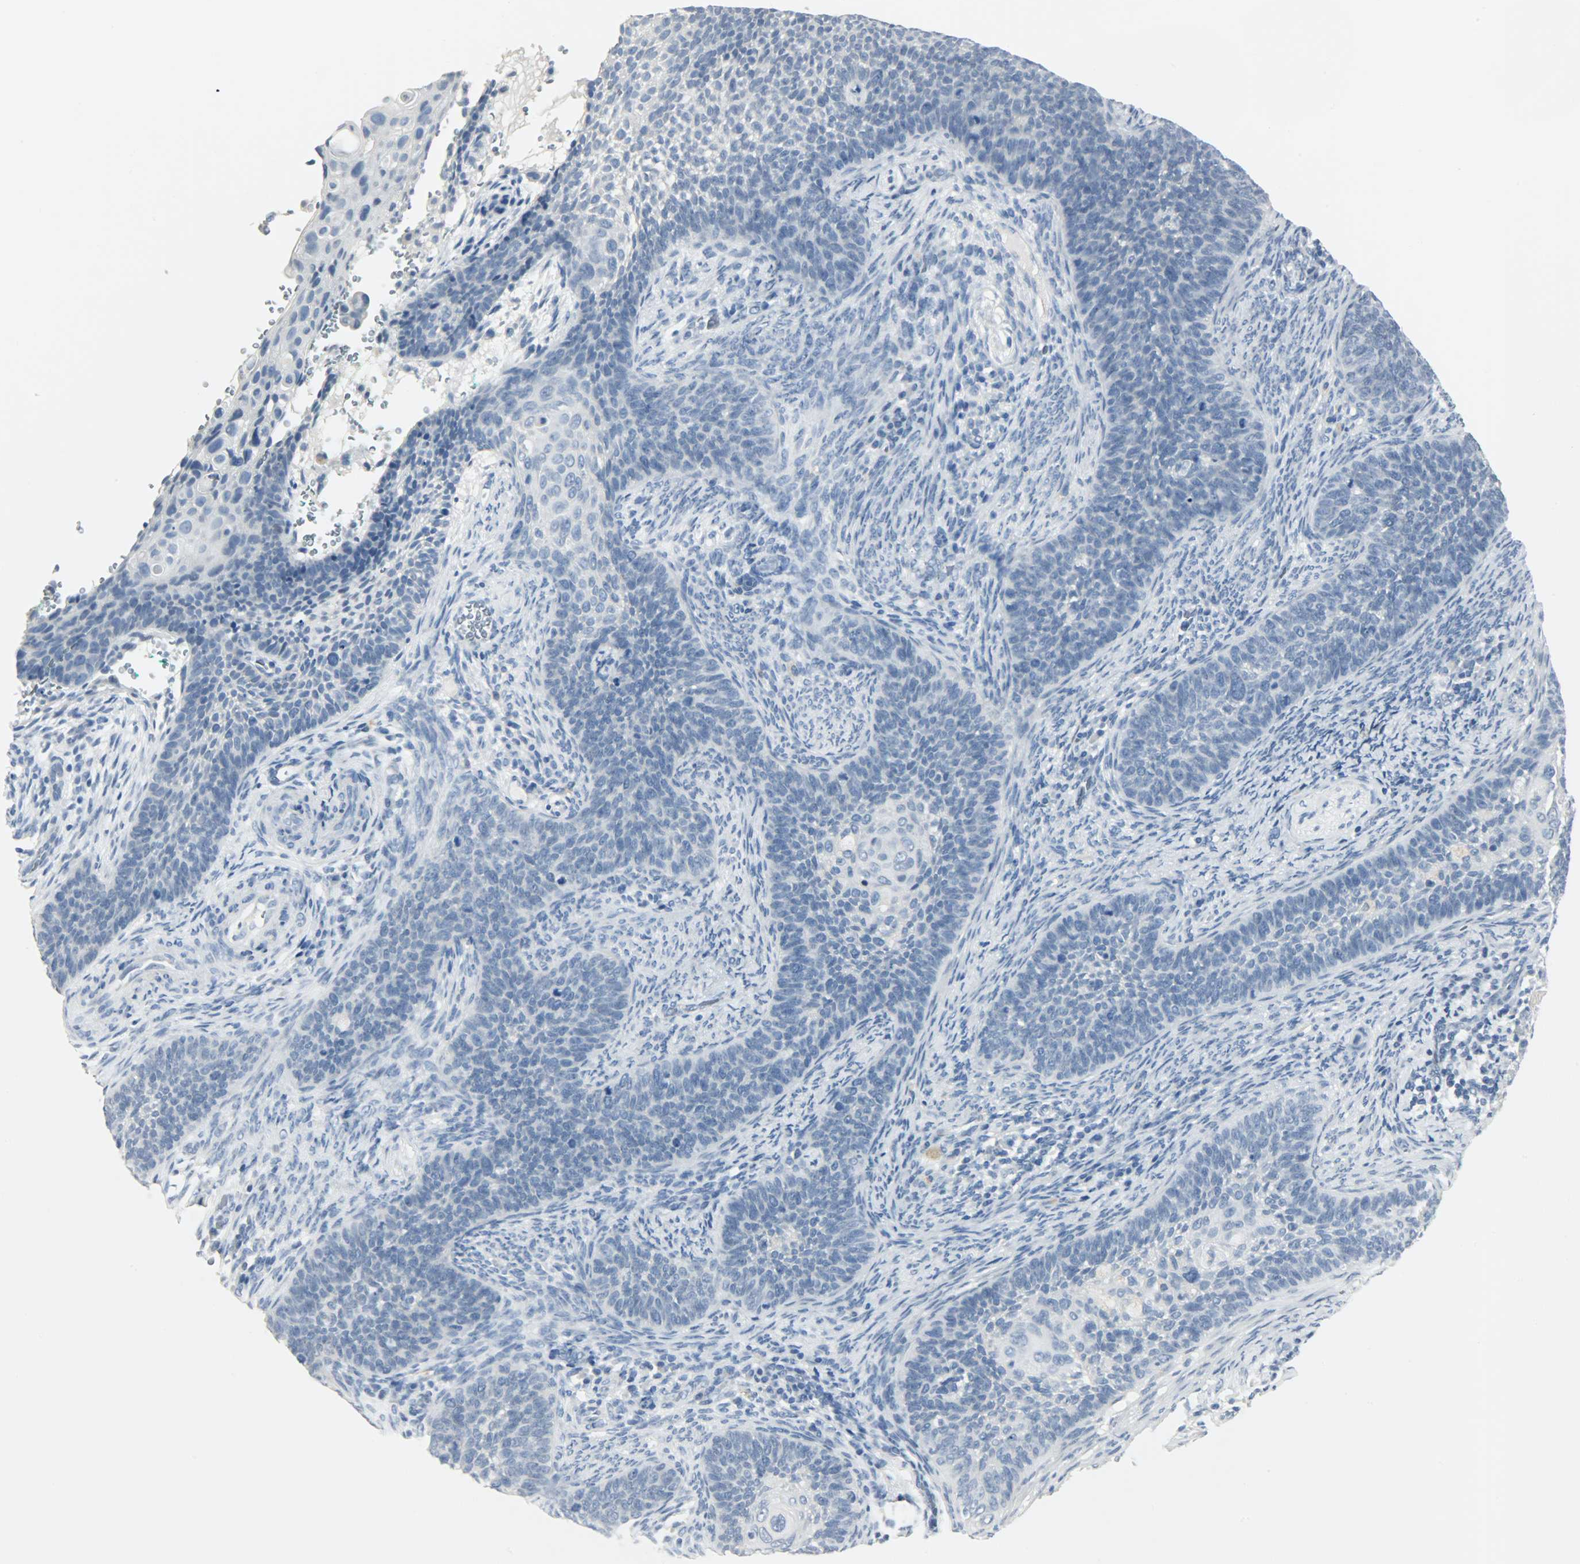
{"staining": {"intensity": "negative", "quantity": "none", "location": "none"}, "tissue": "cervical cancer", "cell_type": "Tumor cells", "image_type": "cancer", "snomed": [{"axis": "morphology", "description": "Squamous cell carcinoma, NOS"}, {"axis": "topography", "description": "Cervix"}], "caption": "Human cervical squamous cell carcinoma stained for a protein using immunohistochemistry (IHC) reveals no staining in tumor cells.", "gene": "KIT", "patient": {"sex": "female", "age": 33}}